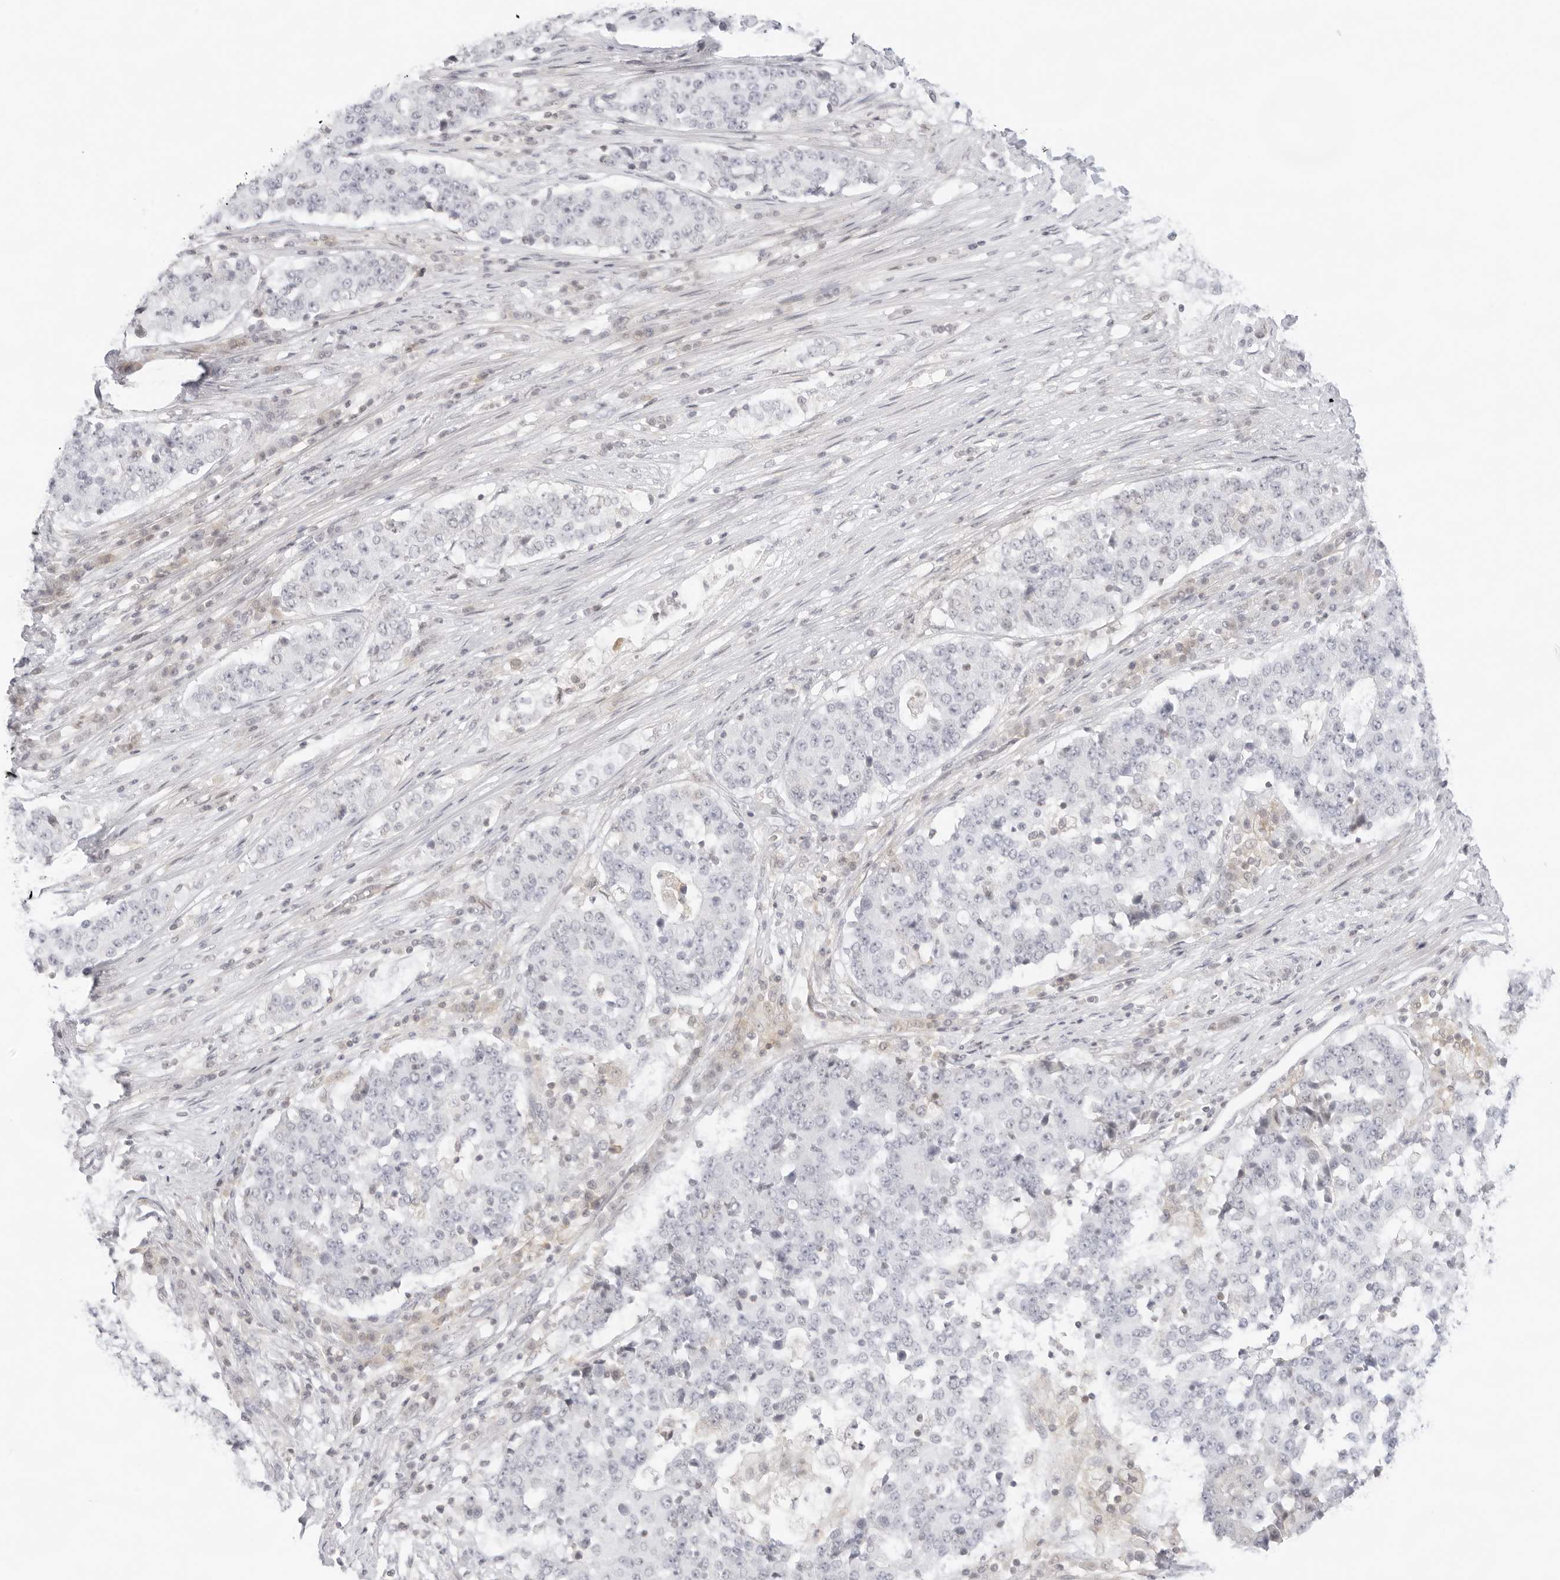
{"staining": {"intensity": "negative", "quantity": "none", "location": "none"}, "tissue": "stomach cancer", "cell_type": "Tumor cells", "image_type": "cancer", "snomed": [{"axis": "morphology", "description": "Adenocarcinoma, NOS"}, {"axis": "topography", "description": "Stomach"}], "caption": "An IHC micrograph of adenocarcinoma (stomach) is shown. There is no staining in tumor cells of adenocarcinoma (stomach).", "gene": "TNFRSF14", "patient": {"sex": "male", "age": 59}}